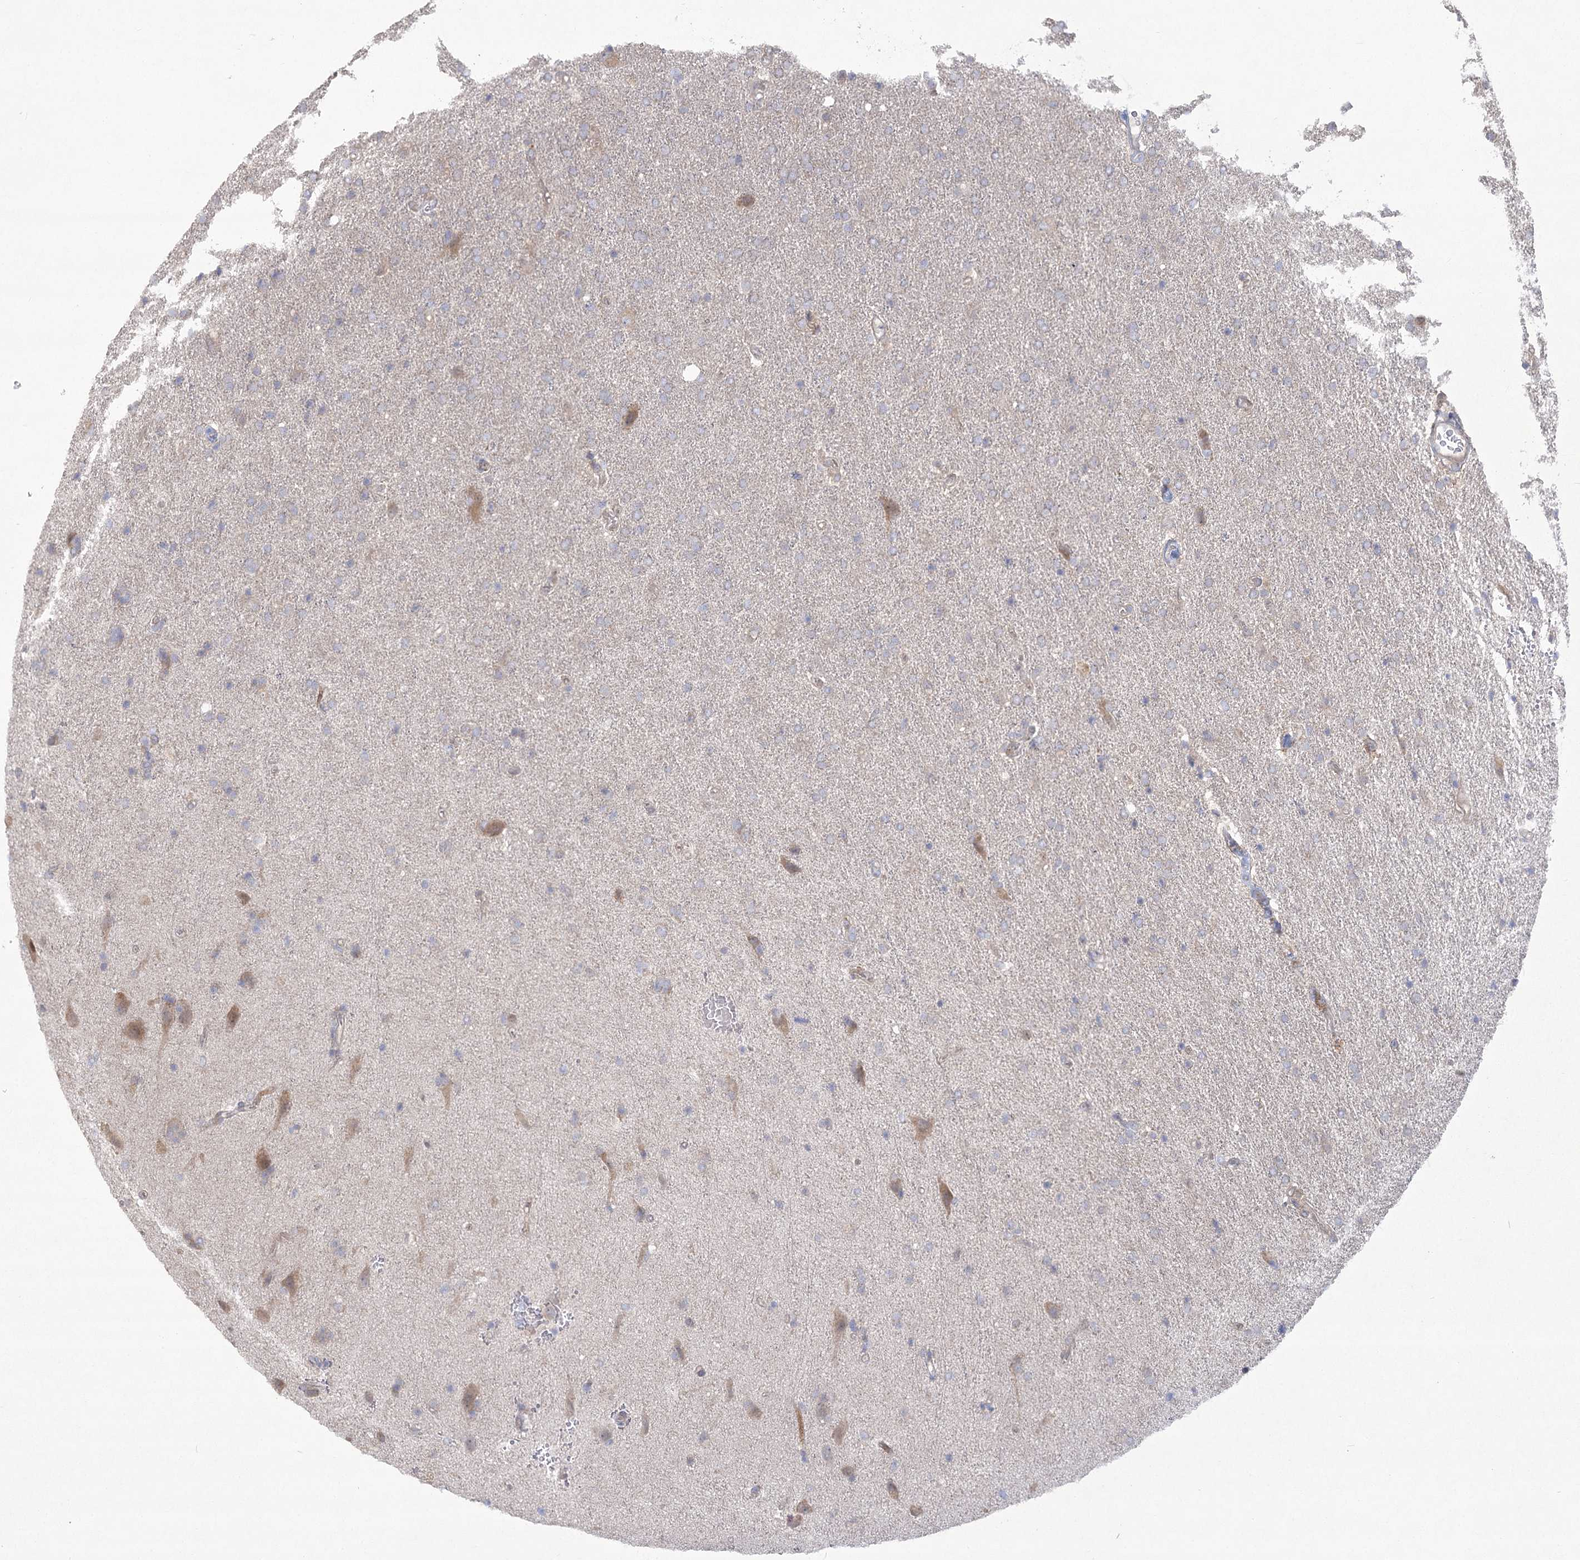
{"staining": {"intensity": "negative", "quantity": "none", "location": "none"}, "tissue": "glioma", "cell_type": "Tumor cells", "image_type": "cancer", "snomed": [{"axis": "morphology", "description": "Glioma, malignant, High grade"}, {"axis": "topography", "description": "Brain"}], "caption": "This is a image of immunohistochemistry (IHC) staining of malignant glioma (high-grade), which shows no staining in tumor cells. (DAB immunohistochemistry (IHC) with hematoxylin counter stain).", "gene": "CAMTA1", "patient": {"sex": "male", "age": 72}}